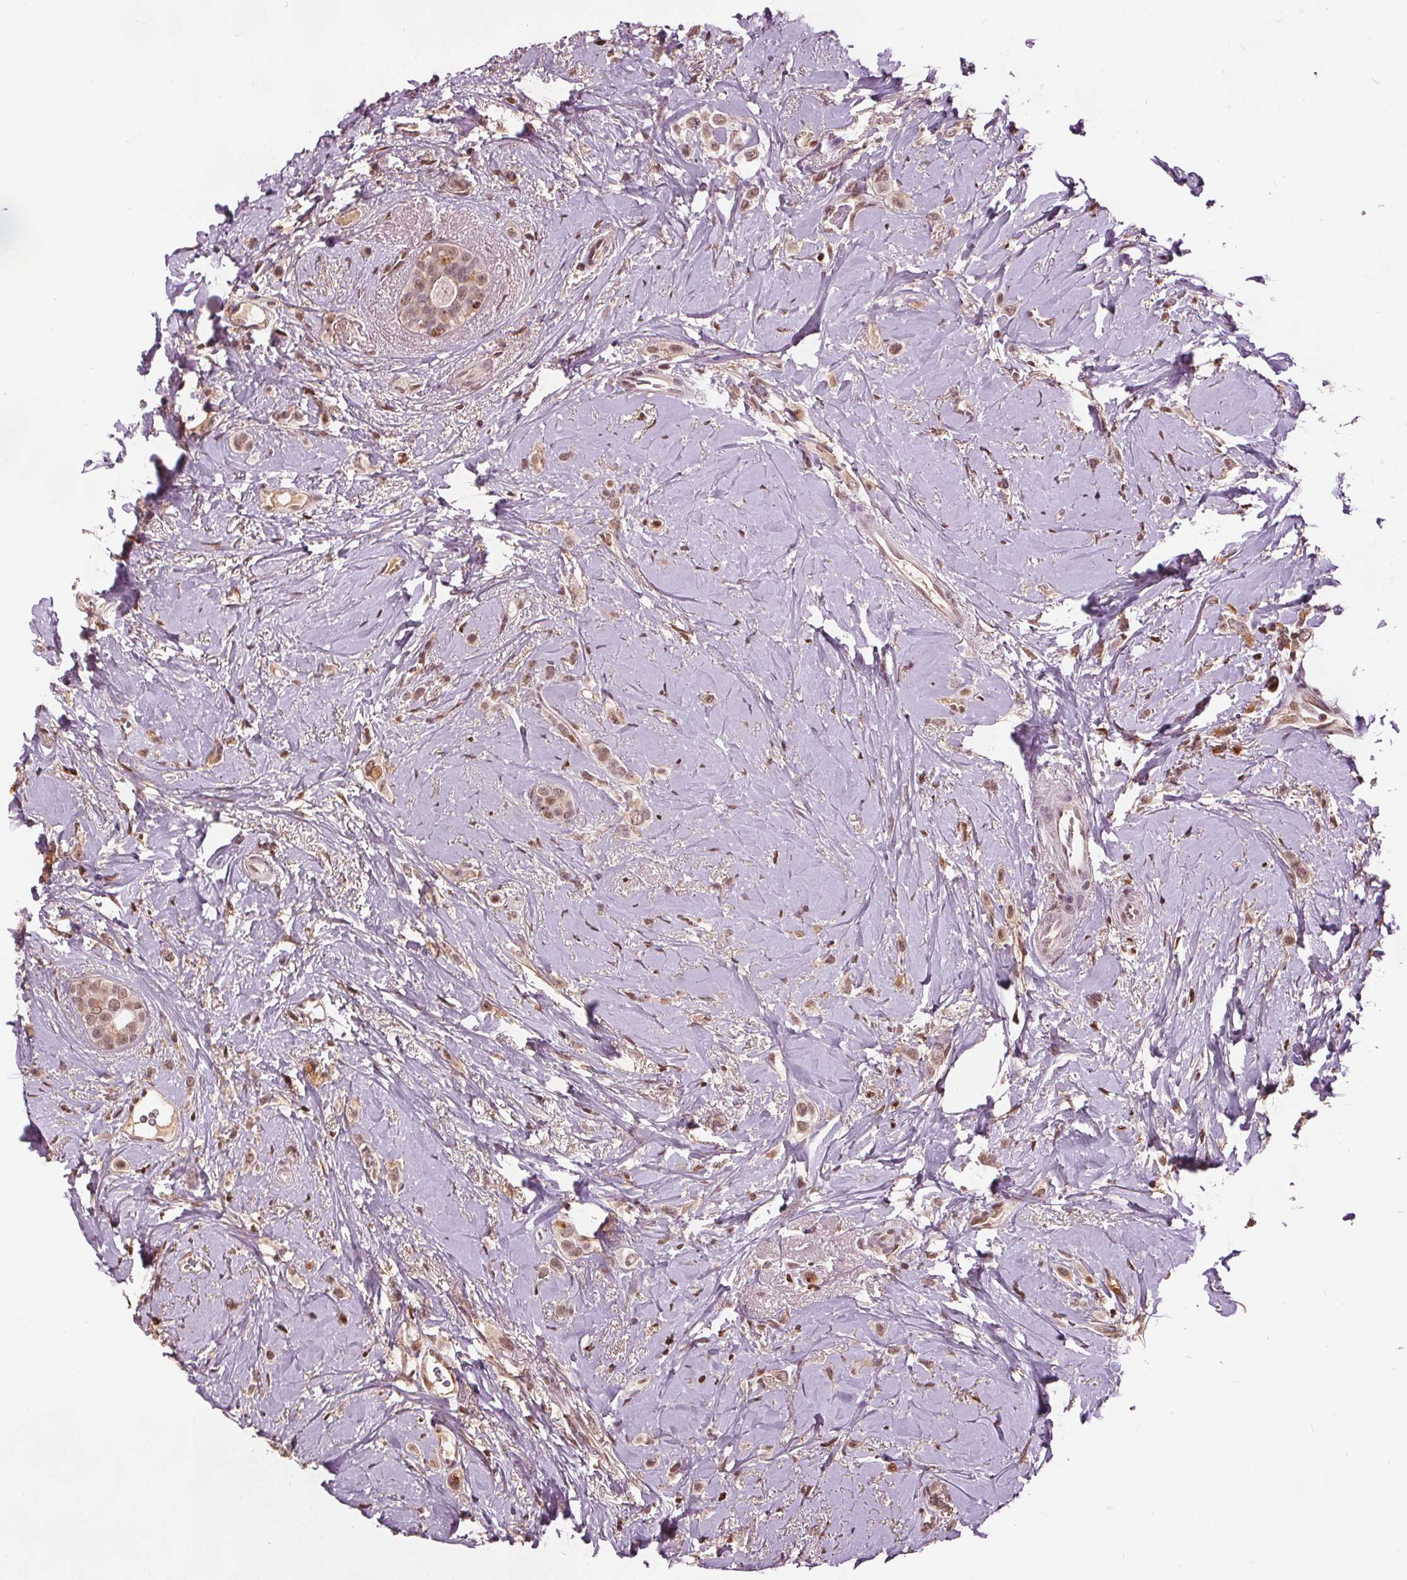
{"staining": {"intensity": "moderate", "quantity": "25%-75%", "location": "nuclear"}, "tissue": "breast cancer", "cell_type": "Tumor cells", "image_type": "cancer", "snomed": [{"axis": "morphology", "description": "Lobular carcinoma"}, {"axis": "topography", "description": "Breast"}], "caption": "About 25%-75% of tumor cells in human lobular carcinoma (breast) show moderate nuclear protein expression as visualized by brown immunohistochemical staining.", "gene": "DDX11", "patient": {"sex": "female", "age": 66}}